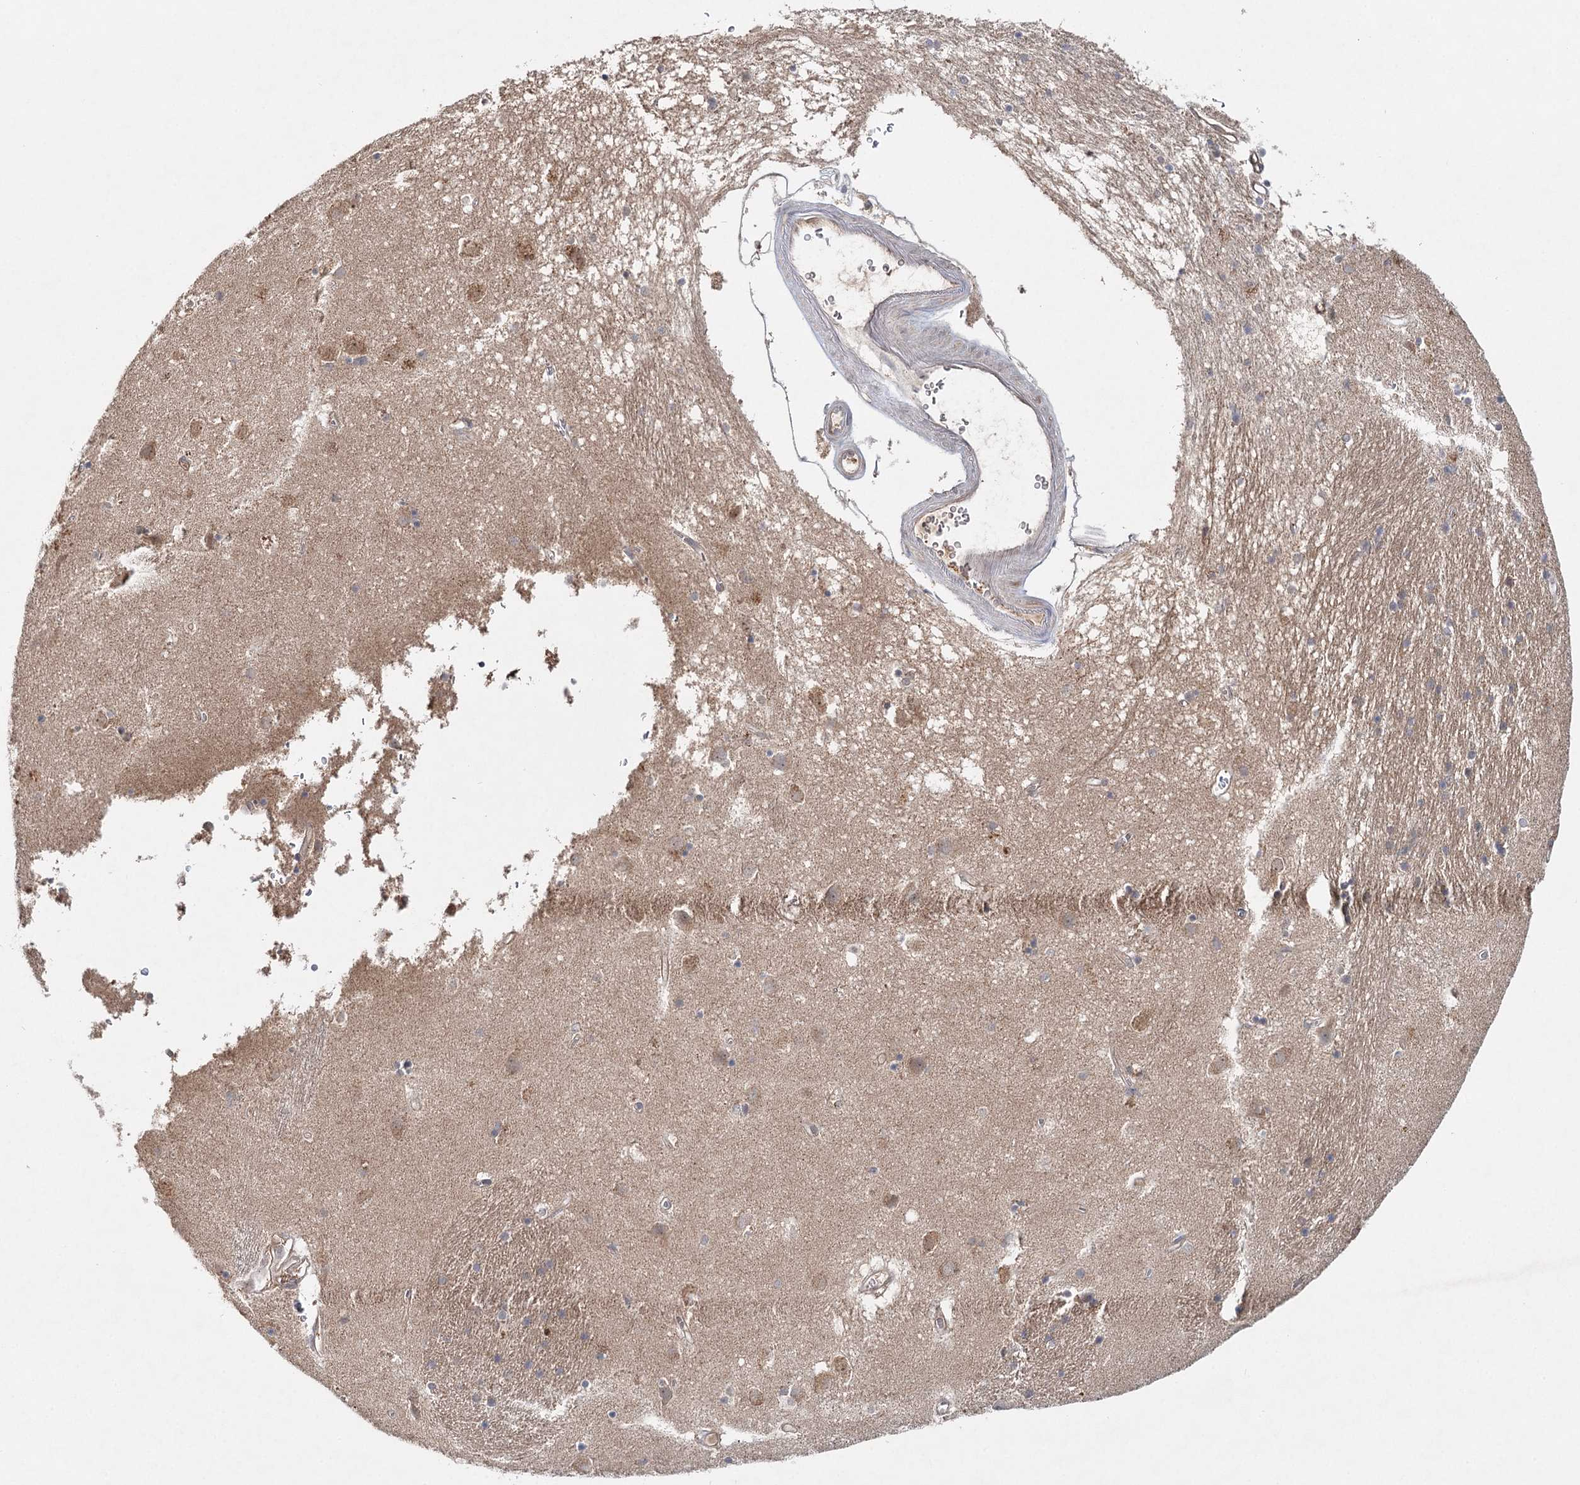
{"staining": {"intensity": "negative", "quantity": "none", "location": "none"}, "tissue": "caudate", "cell_type": "Glial cells", "image_type": "normal", "snomed": [{"axis": "morphology", "description": "Normal tissue, NOS"}, {"axis": "topography", "description": "Lateral ventricle wall"}], "caption": "Immunohistochemical staining of benign human caudate exhibits no significant staining in glial cells.", "gene": "WDR44", "patient": {"sex": "male", "age": 70}}